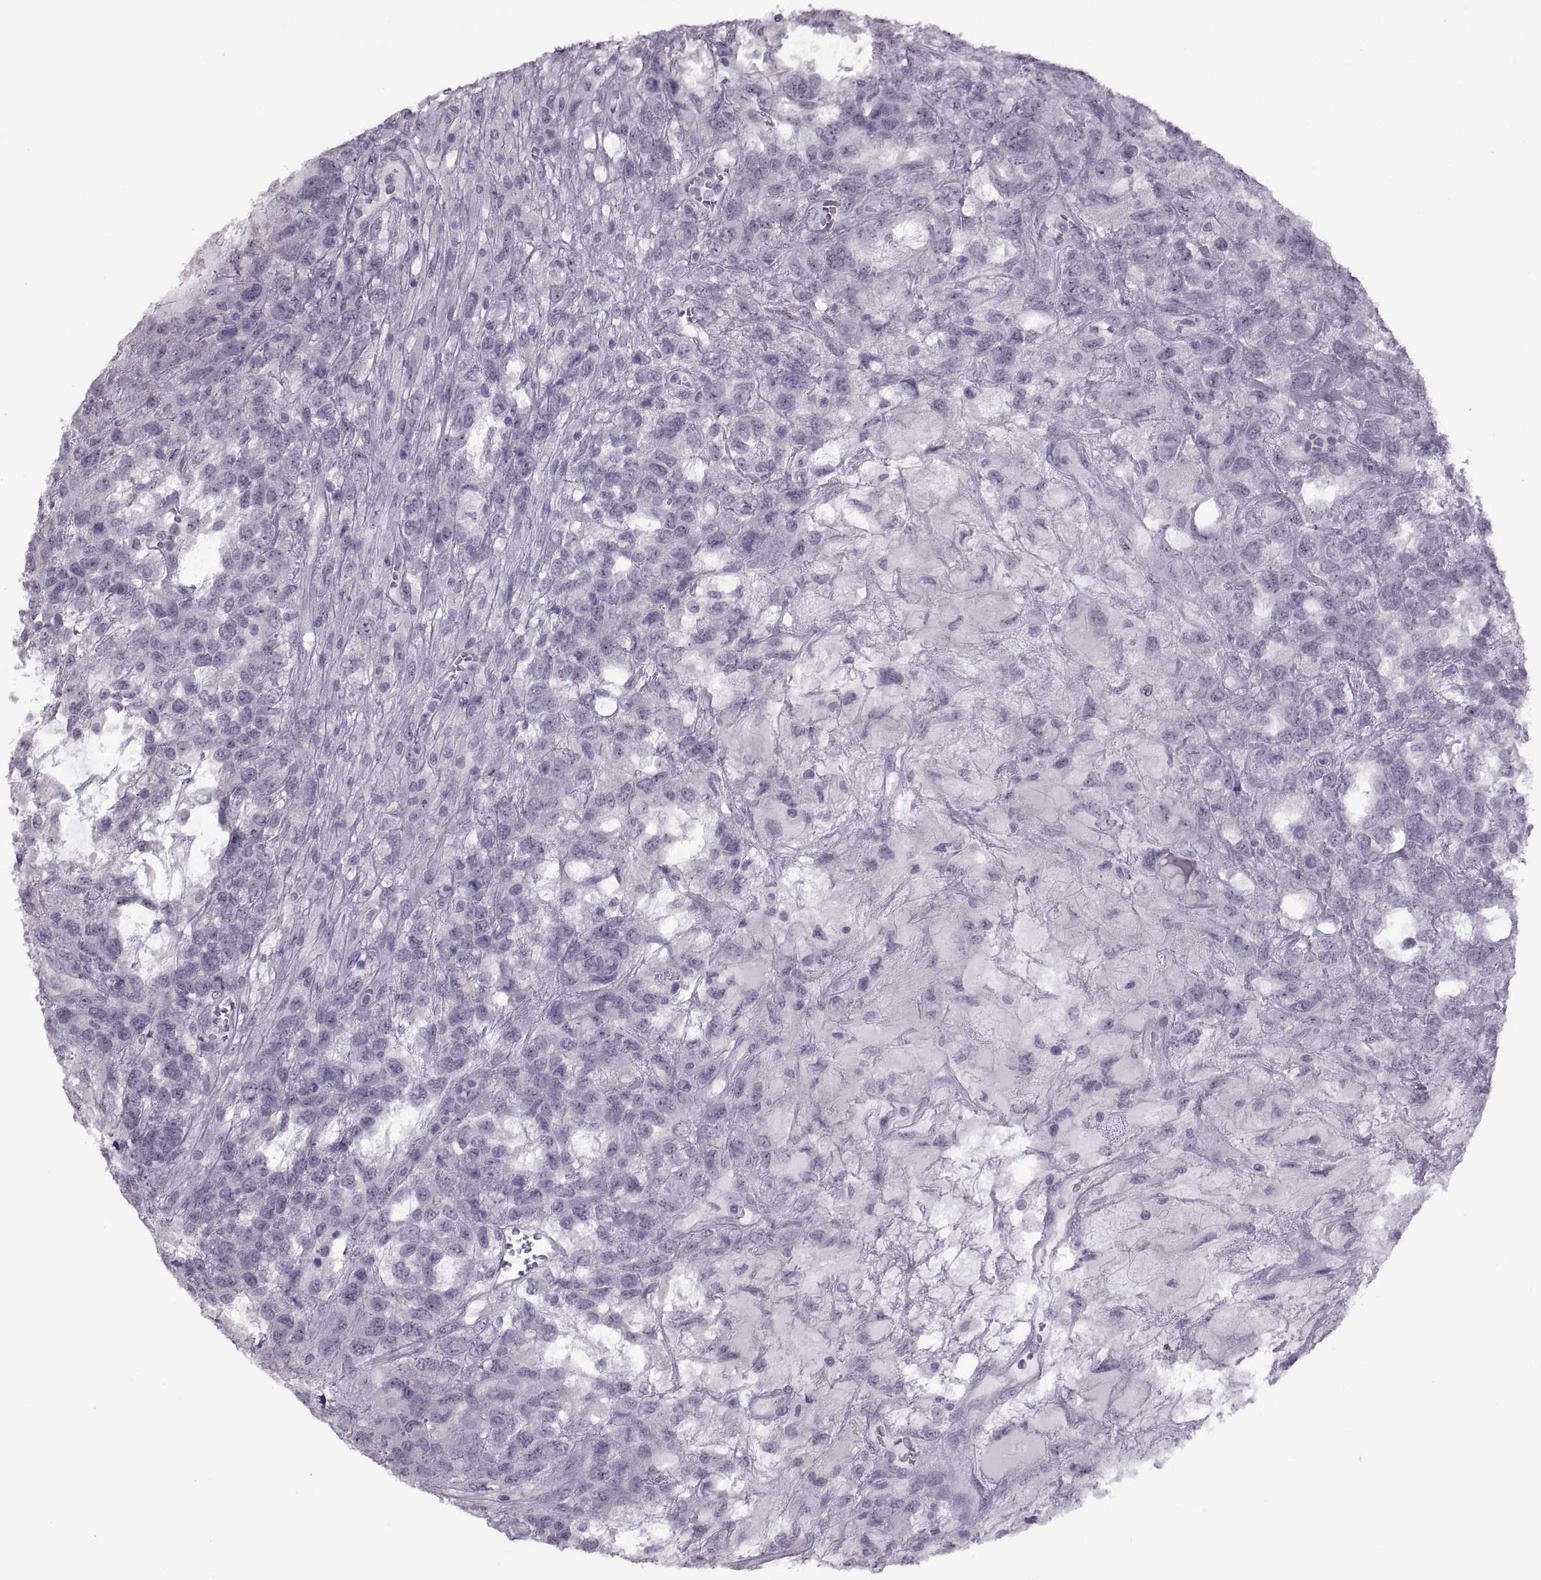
{"staining": {"intensity": "negative", "quantity": "none", "location": "none"}, "tissue": "testis cancer", "cell_type": "Tumor cells", "image_type": "cancer", "snomed": [{"axis": "morphology", "description": "Seminoma, NOS"}, {"axis": "topography", "description": "Testis"}], "caption": "The image demonstrates no significant positivity in tumor cells of seminoma (testis).", "gene": "ASIC2", "patient": {"sex": "male", "age": 52}}